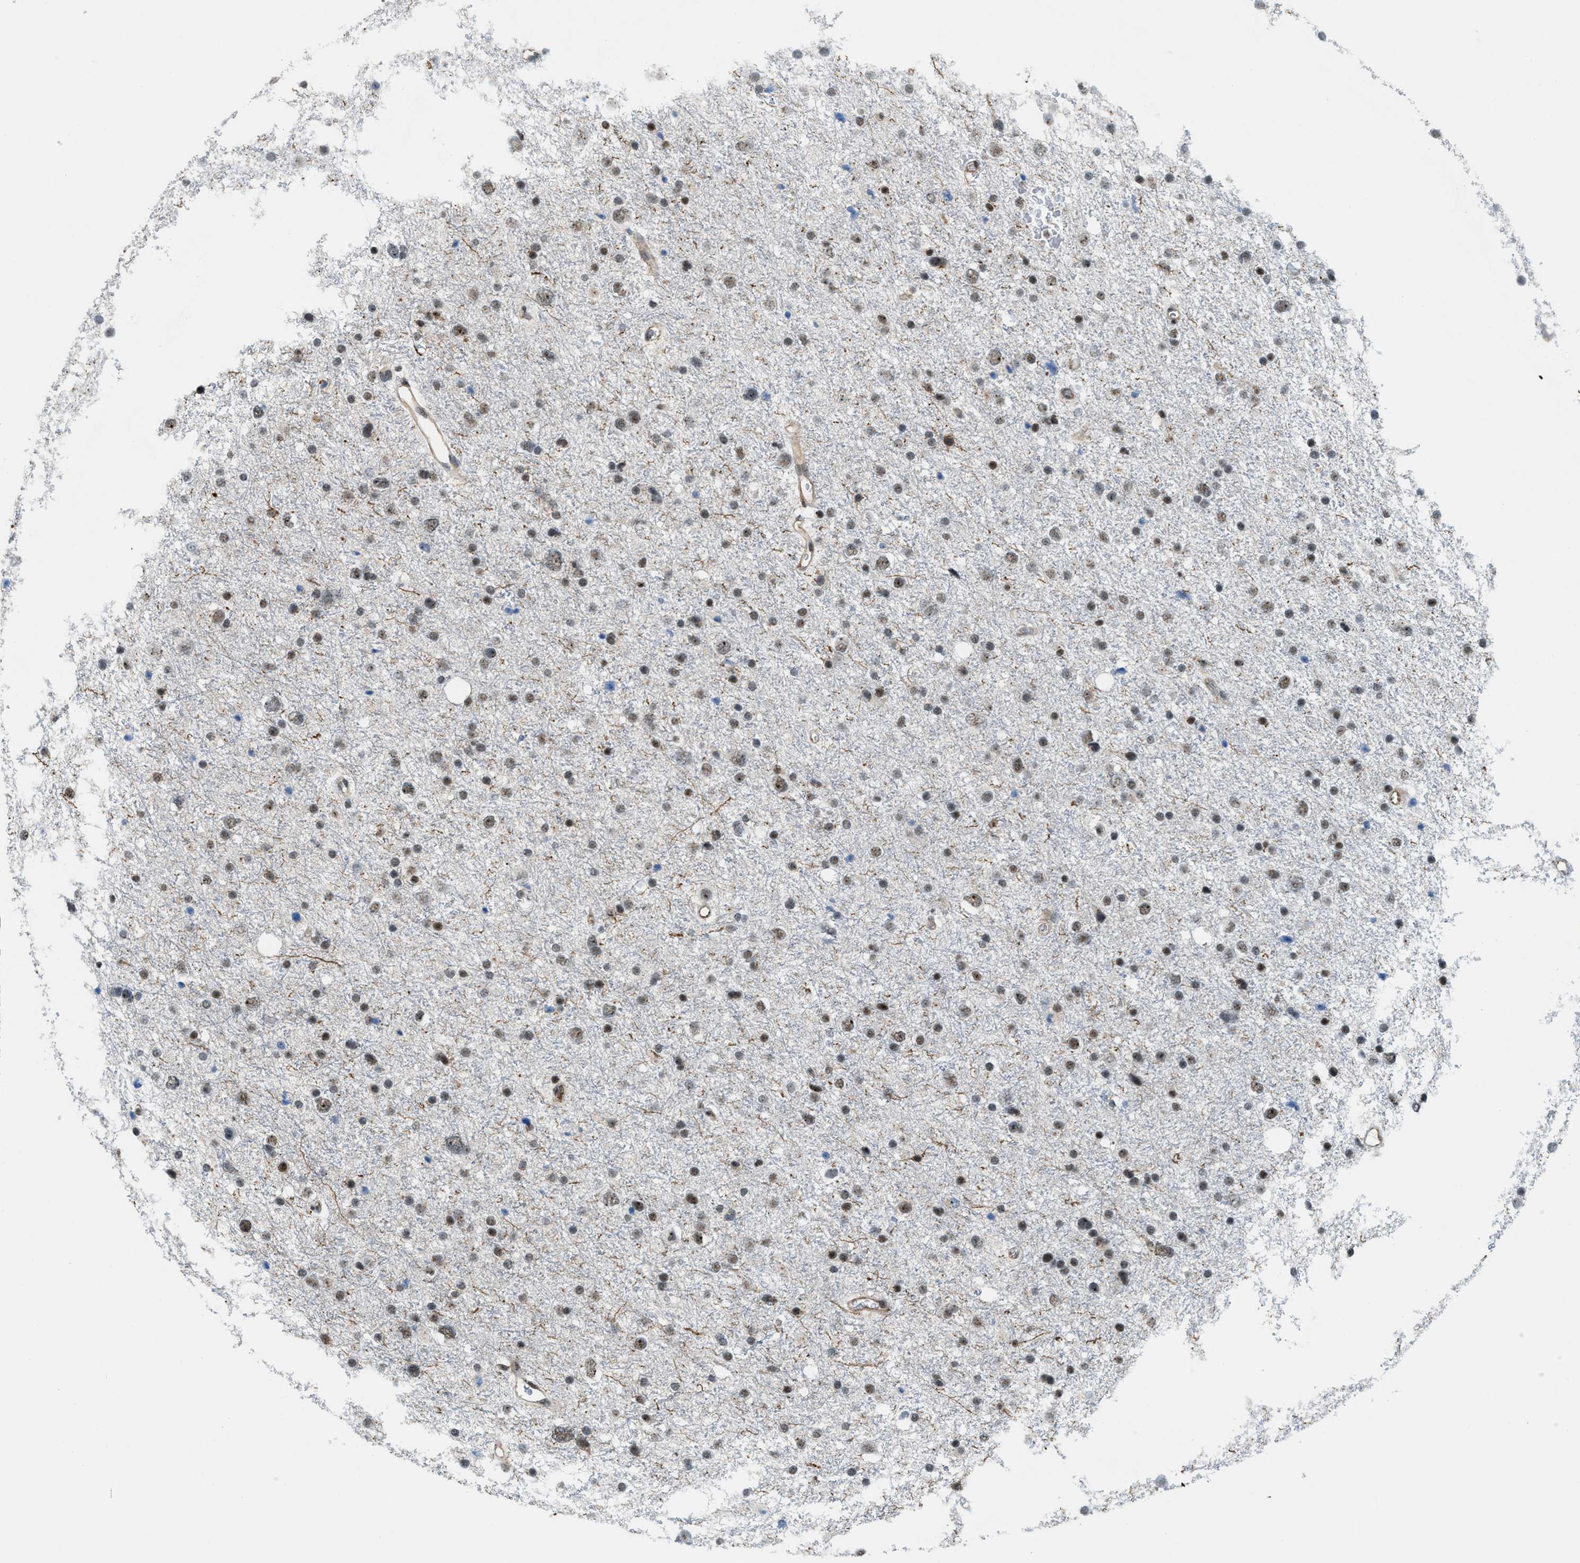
{"staining": {"intensity": "weak", "quantity": ">75%", "location": "nuclear"}, "tissue": "glioma", "cell_type": "Tumor cells", "image_type": "cancer", "snomed": [{"axis": "morphology", "description": "Glioma, malignant, Low grade"}, {"axis": "topography", "description": "Brain"}], "caption": "There is low levels of weak nuclear positivity in tumor cells of glioma, as demonstrated by immunohistochemical staining (brown color).", "gene": "E2F1", "patient": {"sex": "female", "age": 37}}